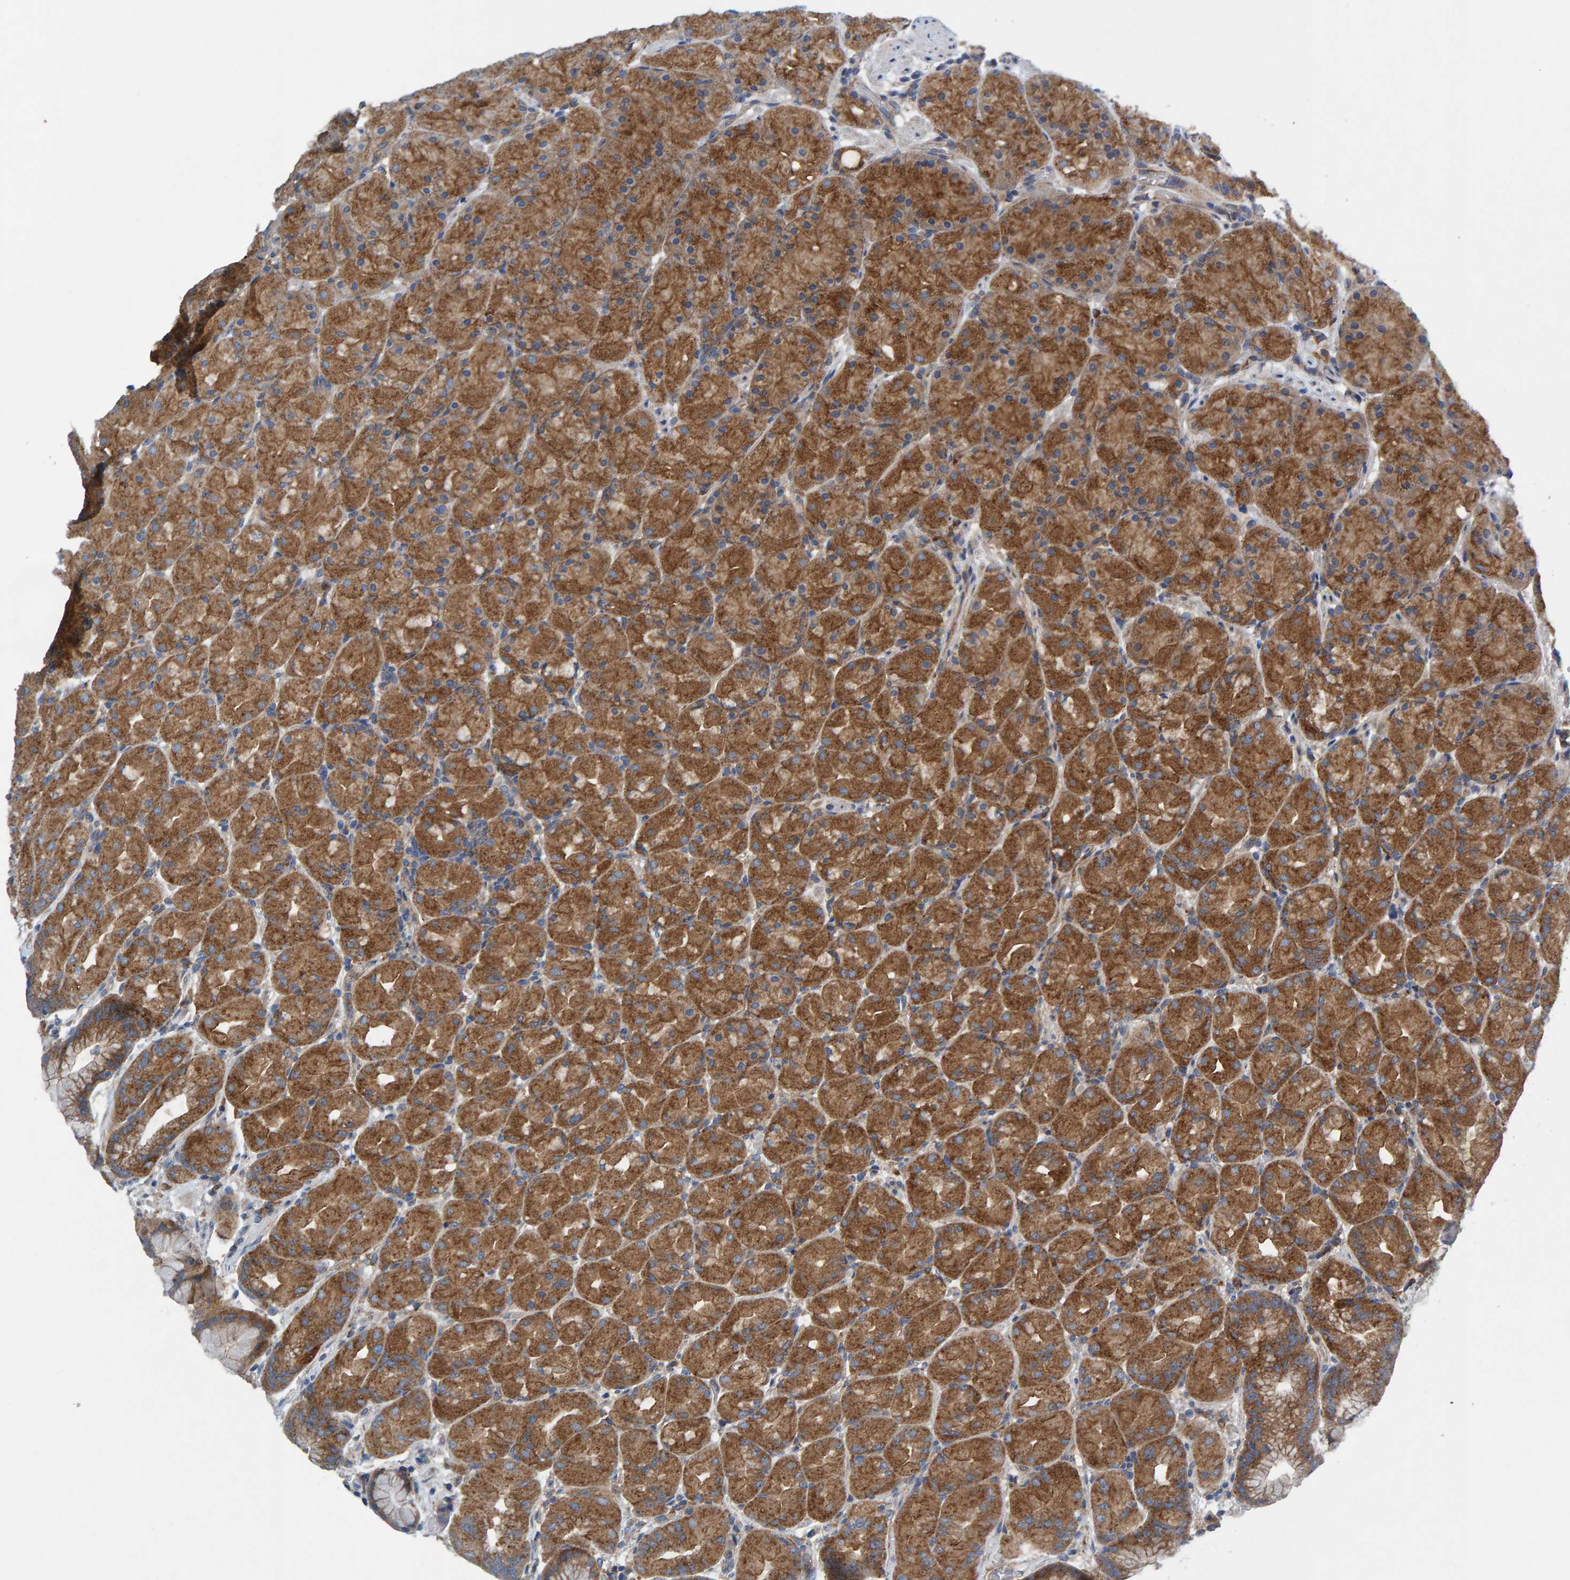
{"staining": {"intensity": "moderate", "quantity": ">75%", "location": "cytoplasmic/membranous"}, "tissue": "stomach", "cell_type": "Glandular cells", "image_type": "normal", "snomed": [{"axis": "morphology", "description": "Normal tissue, NOS"}, {"axis": "topography", "description": "Stomach, upper"}, {"axis": "topography", "description": "Stomach"}], "caption": "Protein staining reveals moderate cytoplasmic/membranous staining in approximately >75% of glandular cells in benign stomach. The protein is shown in brown color, while the nuclei are stained blue.", "gene": "MKLN1", "patient": {"sex": "male", "age": 48}}